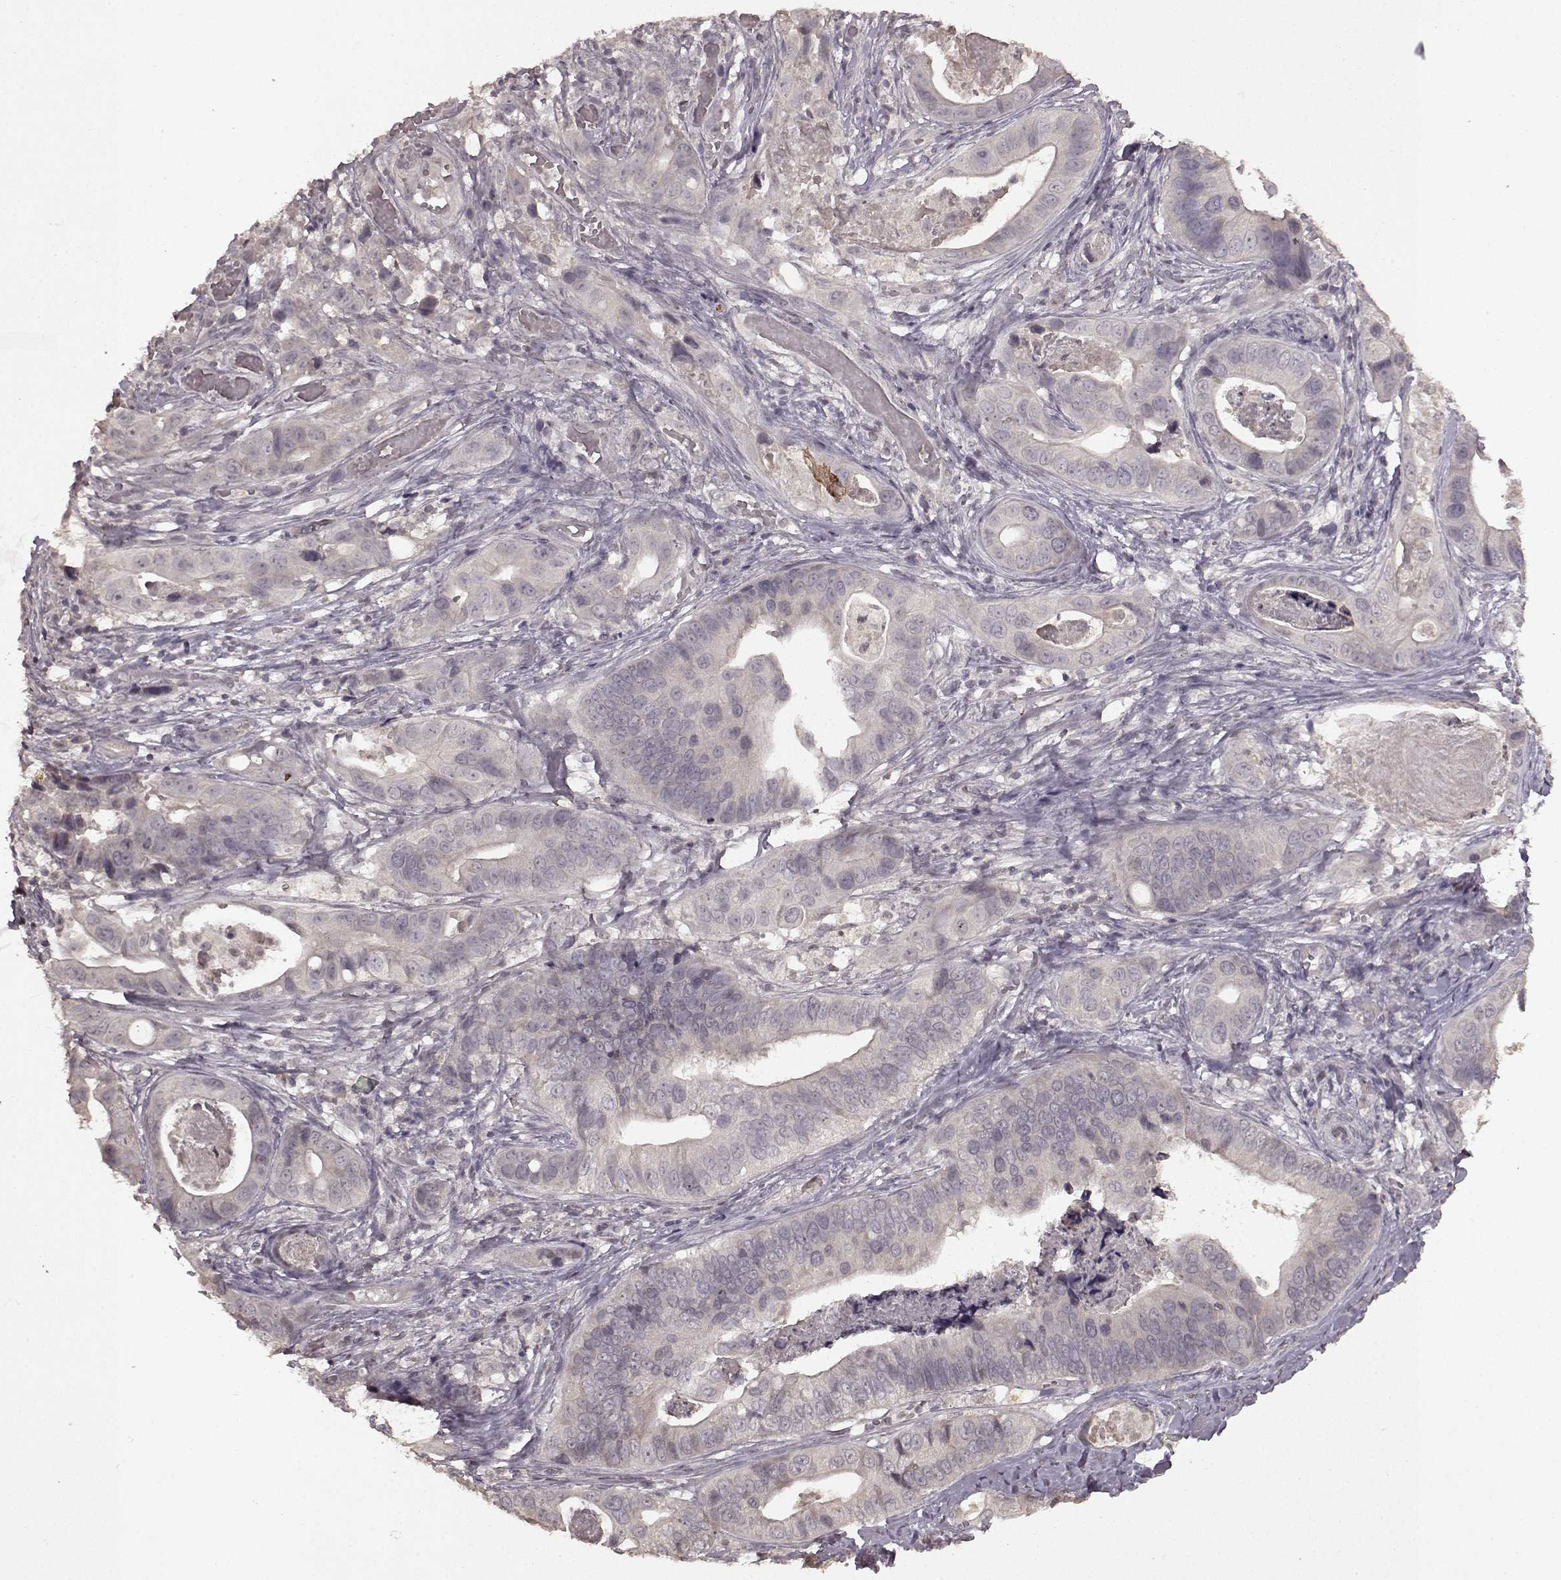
{"staining": {"intensity": "negative", "quantity": "none", "location": "none"}, "tissue": "stomach cancer", "cell_type": "Tumor cells", "image_type": "cancer", "snomed": [{"axis": "morphology", "description": "Adenocarcinoma, NOS"}, {"axis": "topography", "description": "Stomach"}], "caption": "Stomach adenocarcinoma was stained to show a protein in brown. There is no significant positivity in tumor cells.", "gene": "LHB", "patient": {"sex": "male", "age": 84}}